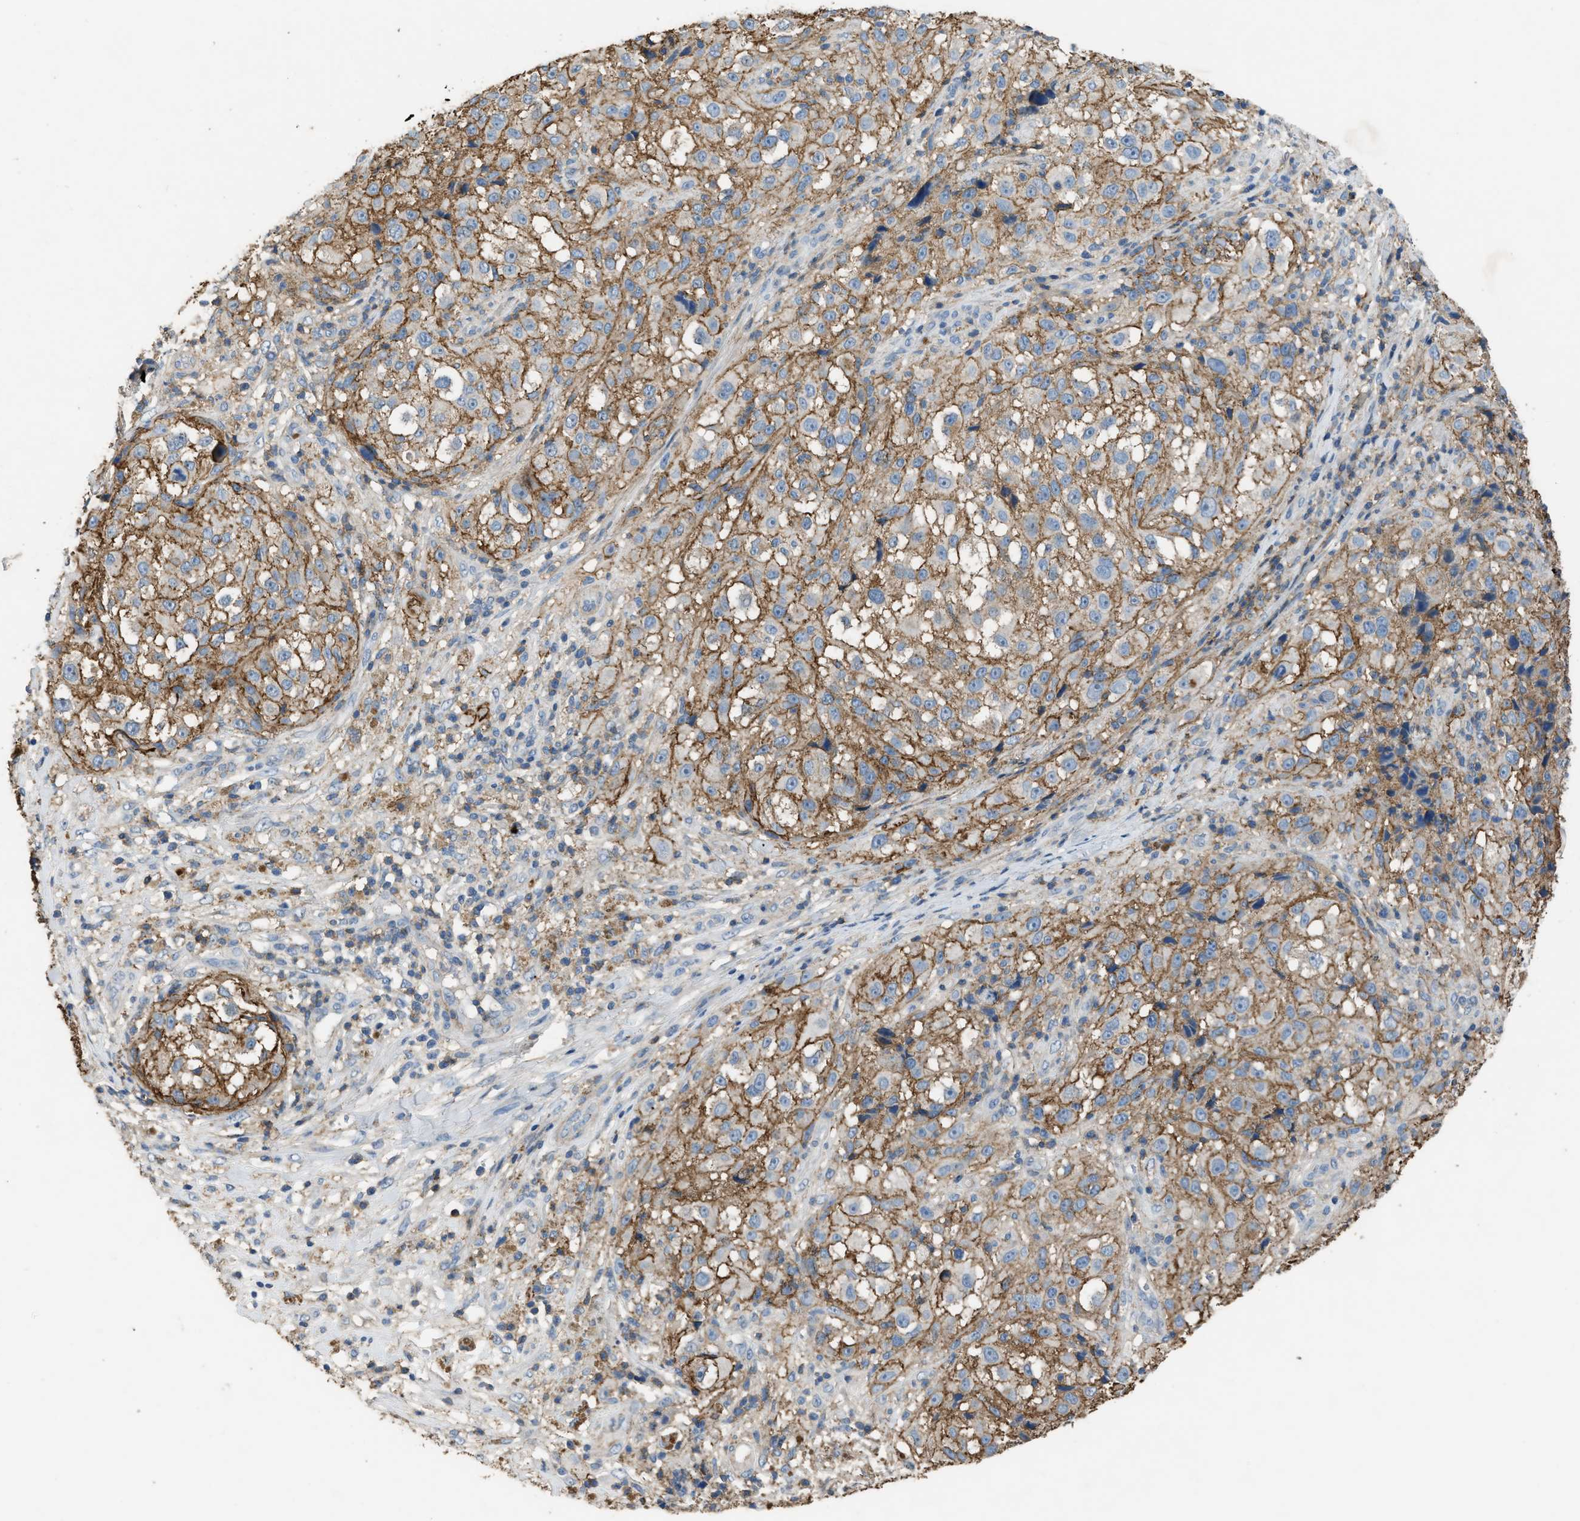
{"staining": {"intensity": "moderate", "quantity": ">75%", "location": "cytoplasmic/membranous"}, "tissue": "melanoma", "cell_type": "Tumor cells", "image_type": "cancer", "snomed": [{"axis": "morphology", "description": "Necrosis, NOS"}, {"axis": "morphology", "description": "Malignant melanoma, NOS"}, {"axis": "topography", "description": "Skin"}], "caption": "Malignant melanoma was stained to show a protein in brown. There is medium levels of moderate cytoplasmic/membranous positivity in about >75% of tumor cells.", "gene": "OR51E1", "patient": {"sex": "female", "age": 87}}